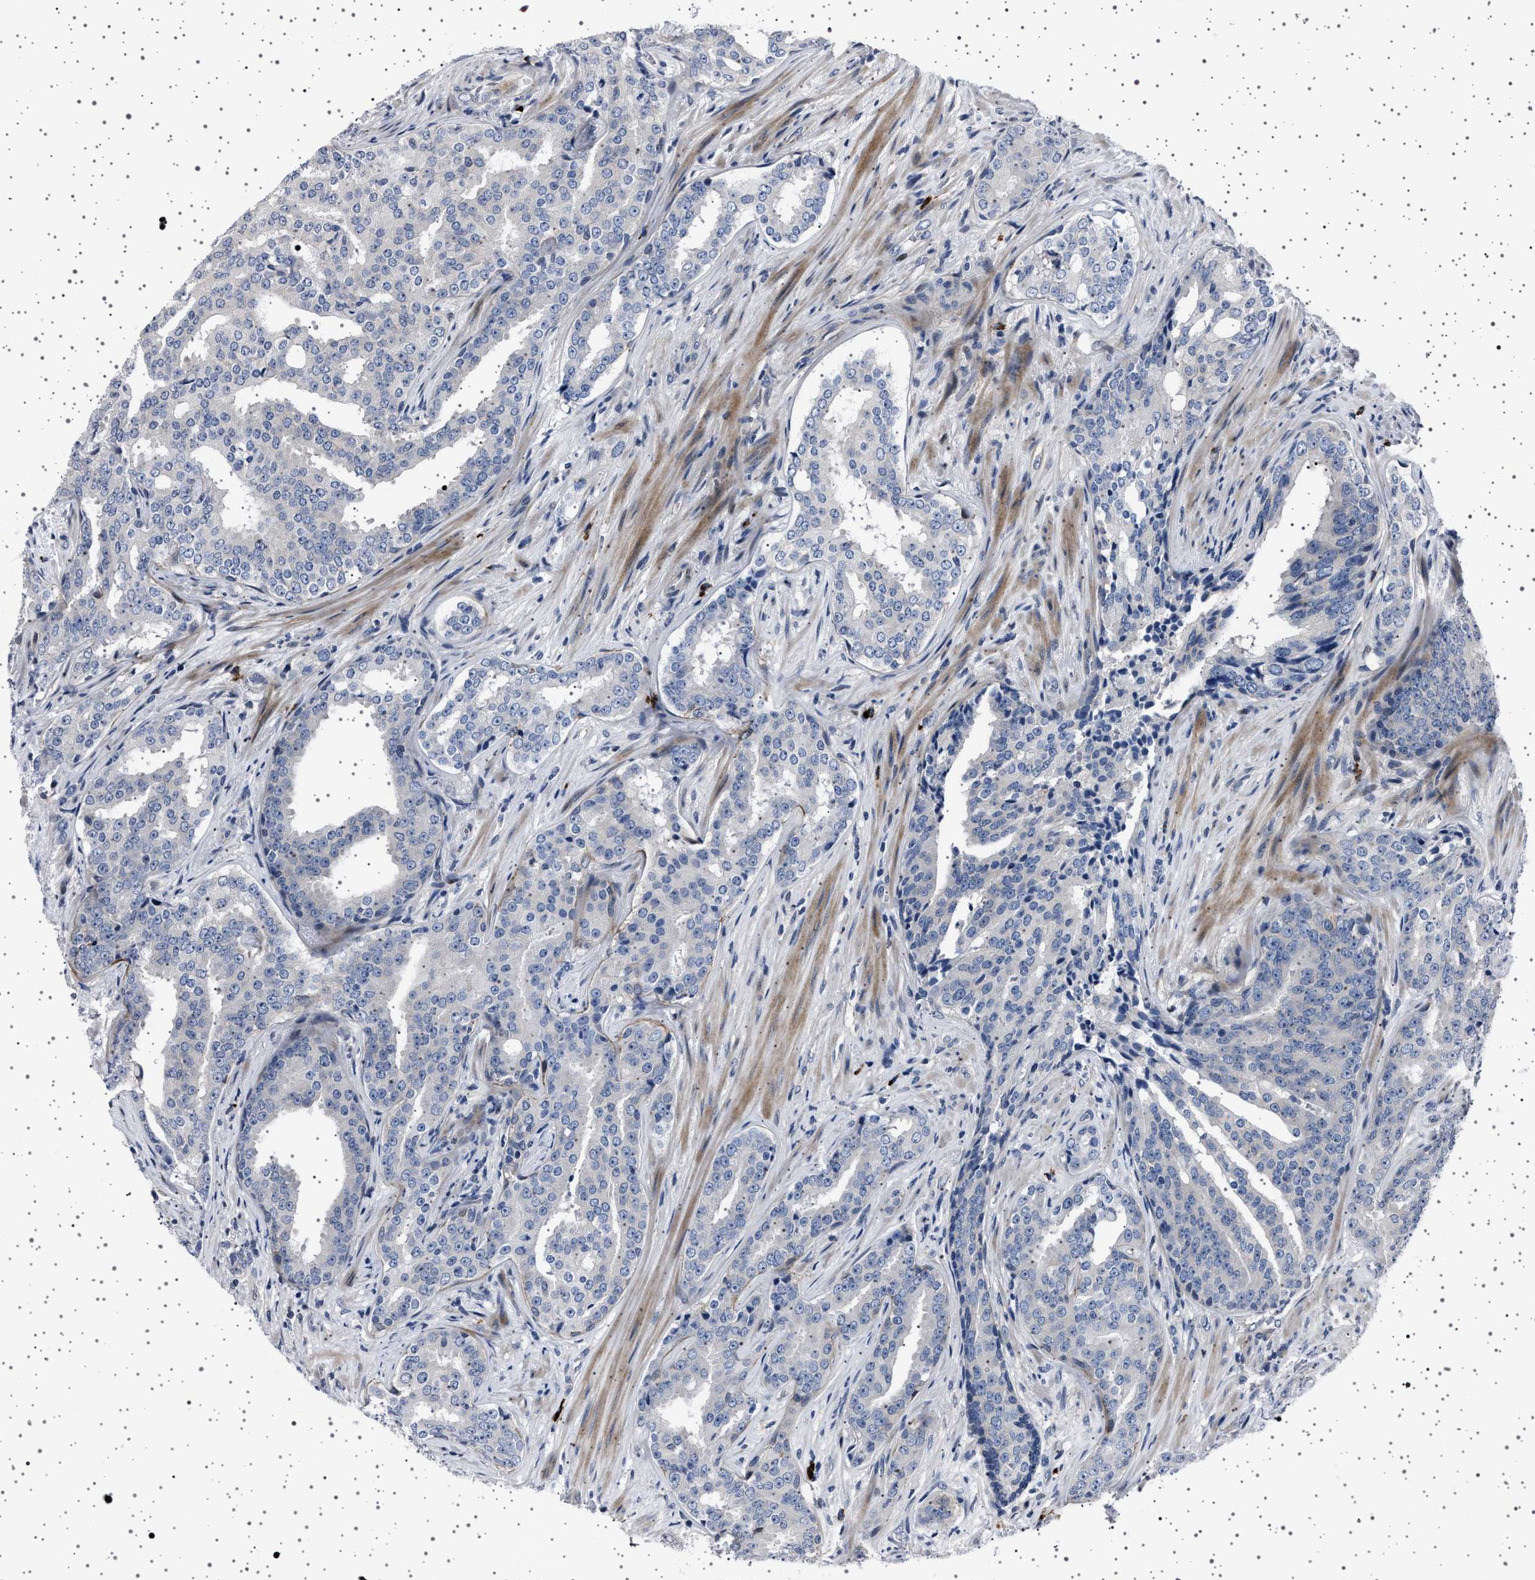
{"staining": {"intensity": "negative", "quantity": "none", "location": "none"}, "tissue": "prostate cancer", "cell_type": "Tumor cells", "image_type": "cancer", "snomed": [{"axis": "morphology", "description": "Adenocarcinoma, High grade"}, {"axis": "topography", "description": "Prostate"}], "caption": "High-grade adenocarcinoma (prostate) was stained to show a protein in brown. There is no significant expression in tumor cells. The staining is performed using DAB brown chromogen with nuclei counter-stained in using hematoxylin.", "gene": "PAK5", "patient": {"sex": "male", "age": 71}}